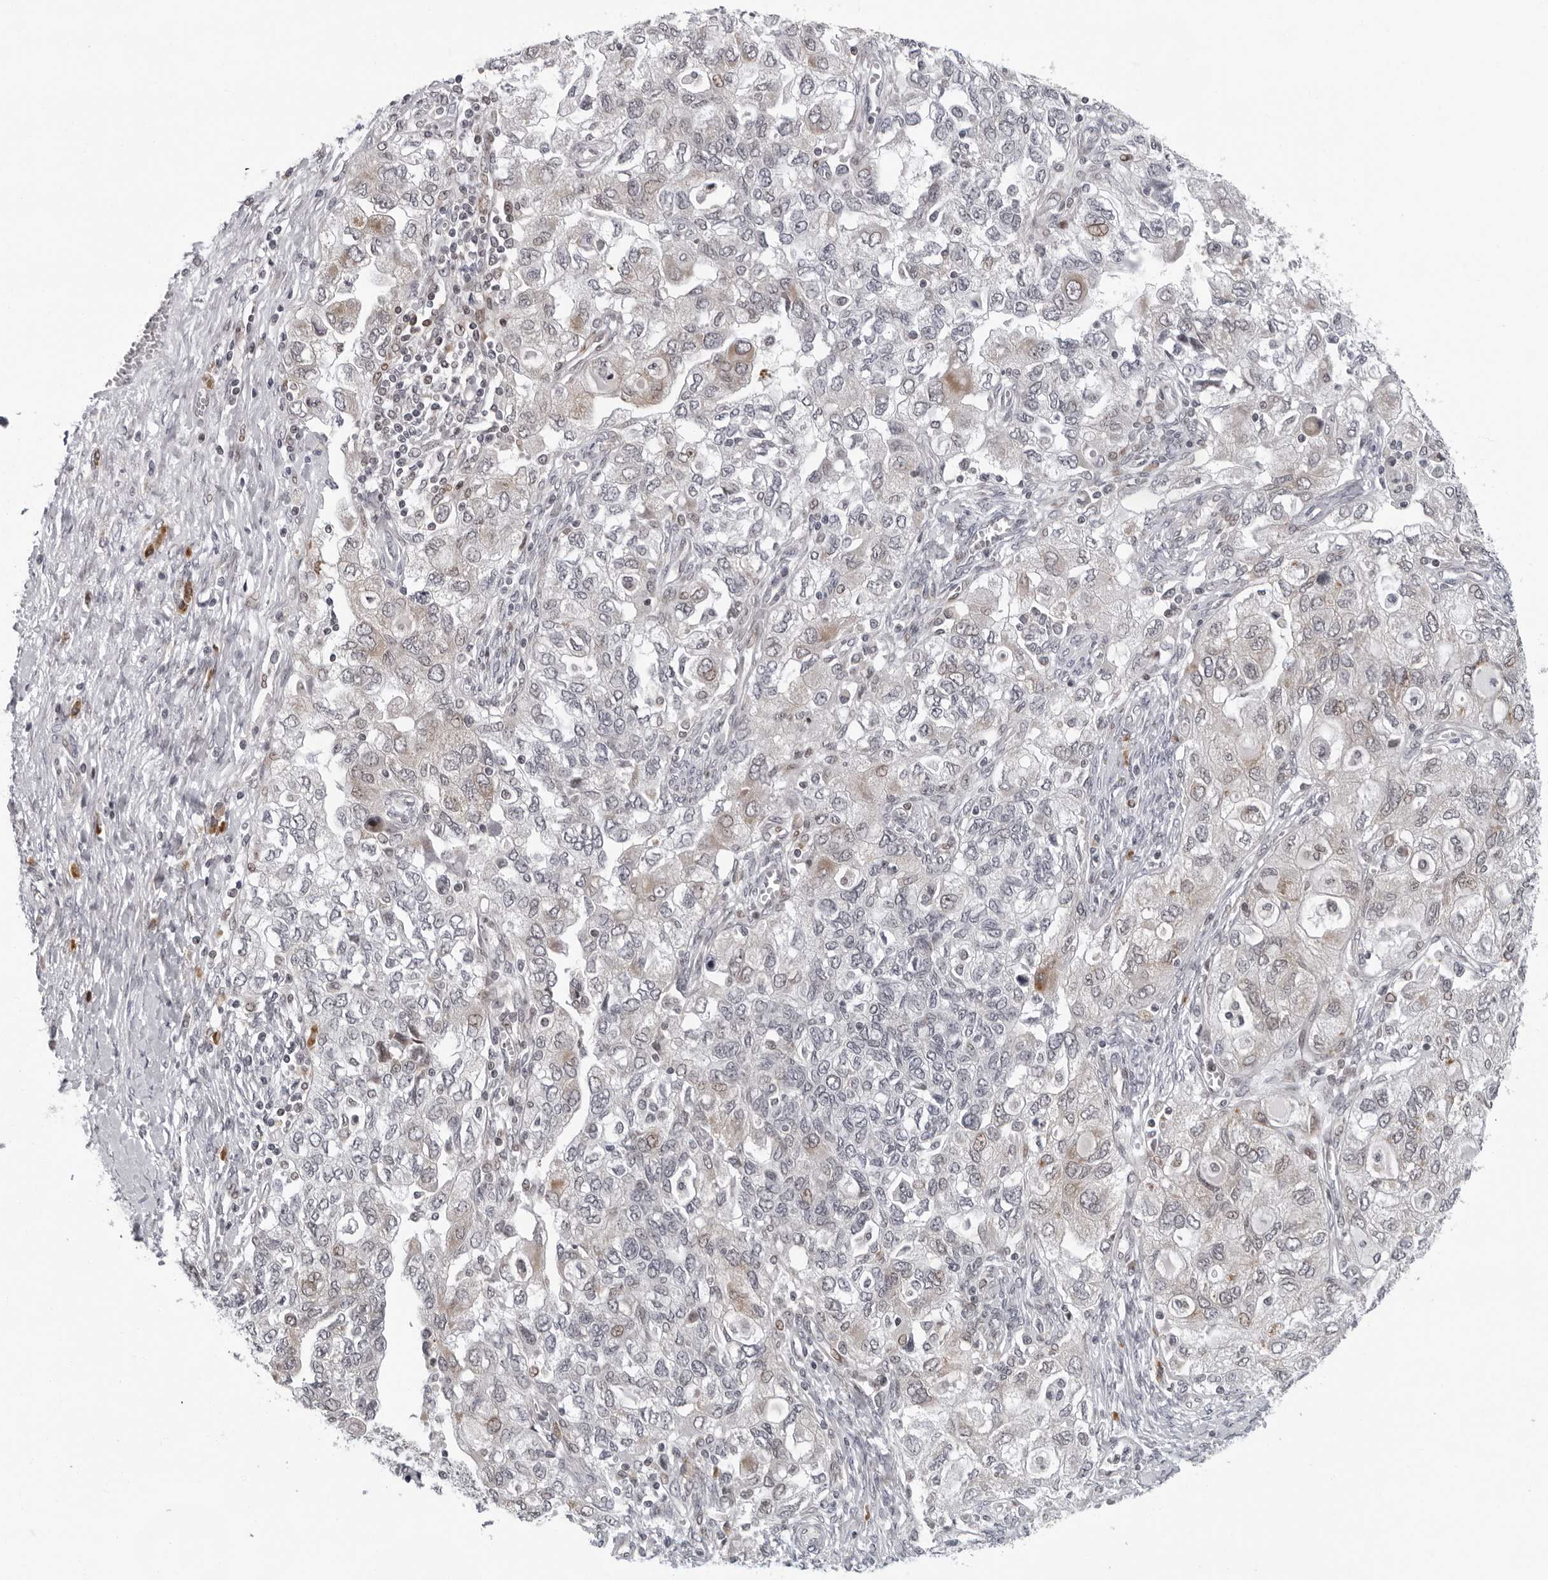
{"staining": {"intensity": "negative", "quantity": "none", "location": "none"}, "tissue": "ovarian cancer", "cell_type": "Tumor cells", "image_type": "cancer", "snomed": [{"axis": "morphology", "description": "Carcinoma, NOS"}, {"axis": "morphology", "description": "Cystadenocarcinoma, serous, NOS"}, {"axis": "topography", "description": "Ovary"}], "caption": "Immunohistochemical staining of human serous cystadenocarcinoma (ovarian) demonstrates no significant staining in tumor cells. The staining was performed using DAB (3,3'-diaminobenzidine) to visualize the protein expression in brown, while the nuclei were stained in blue with hematoxylin (Magnification: 20x).", "gene": "PIP4K2C", "patient": {"sex": "female", "age": 69}}